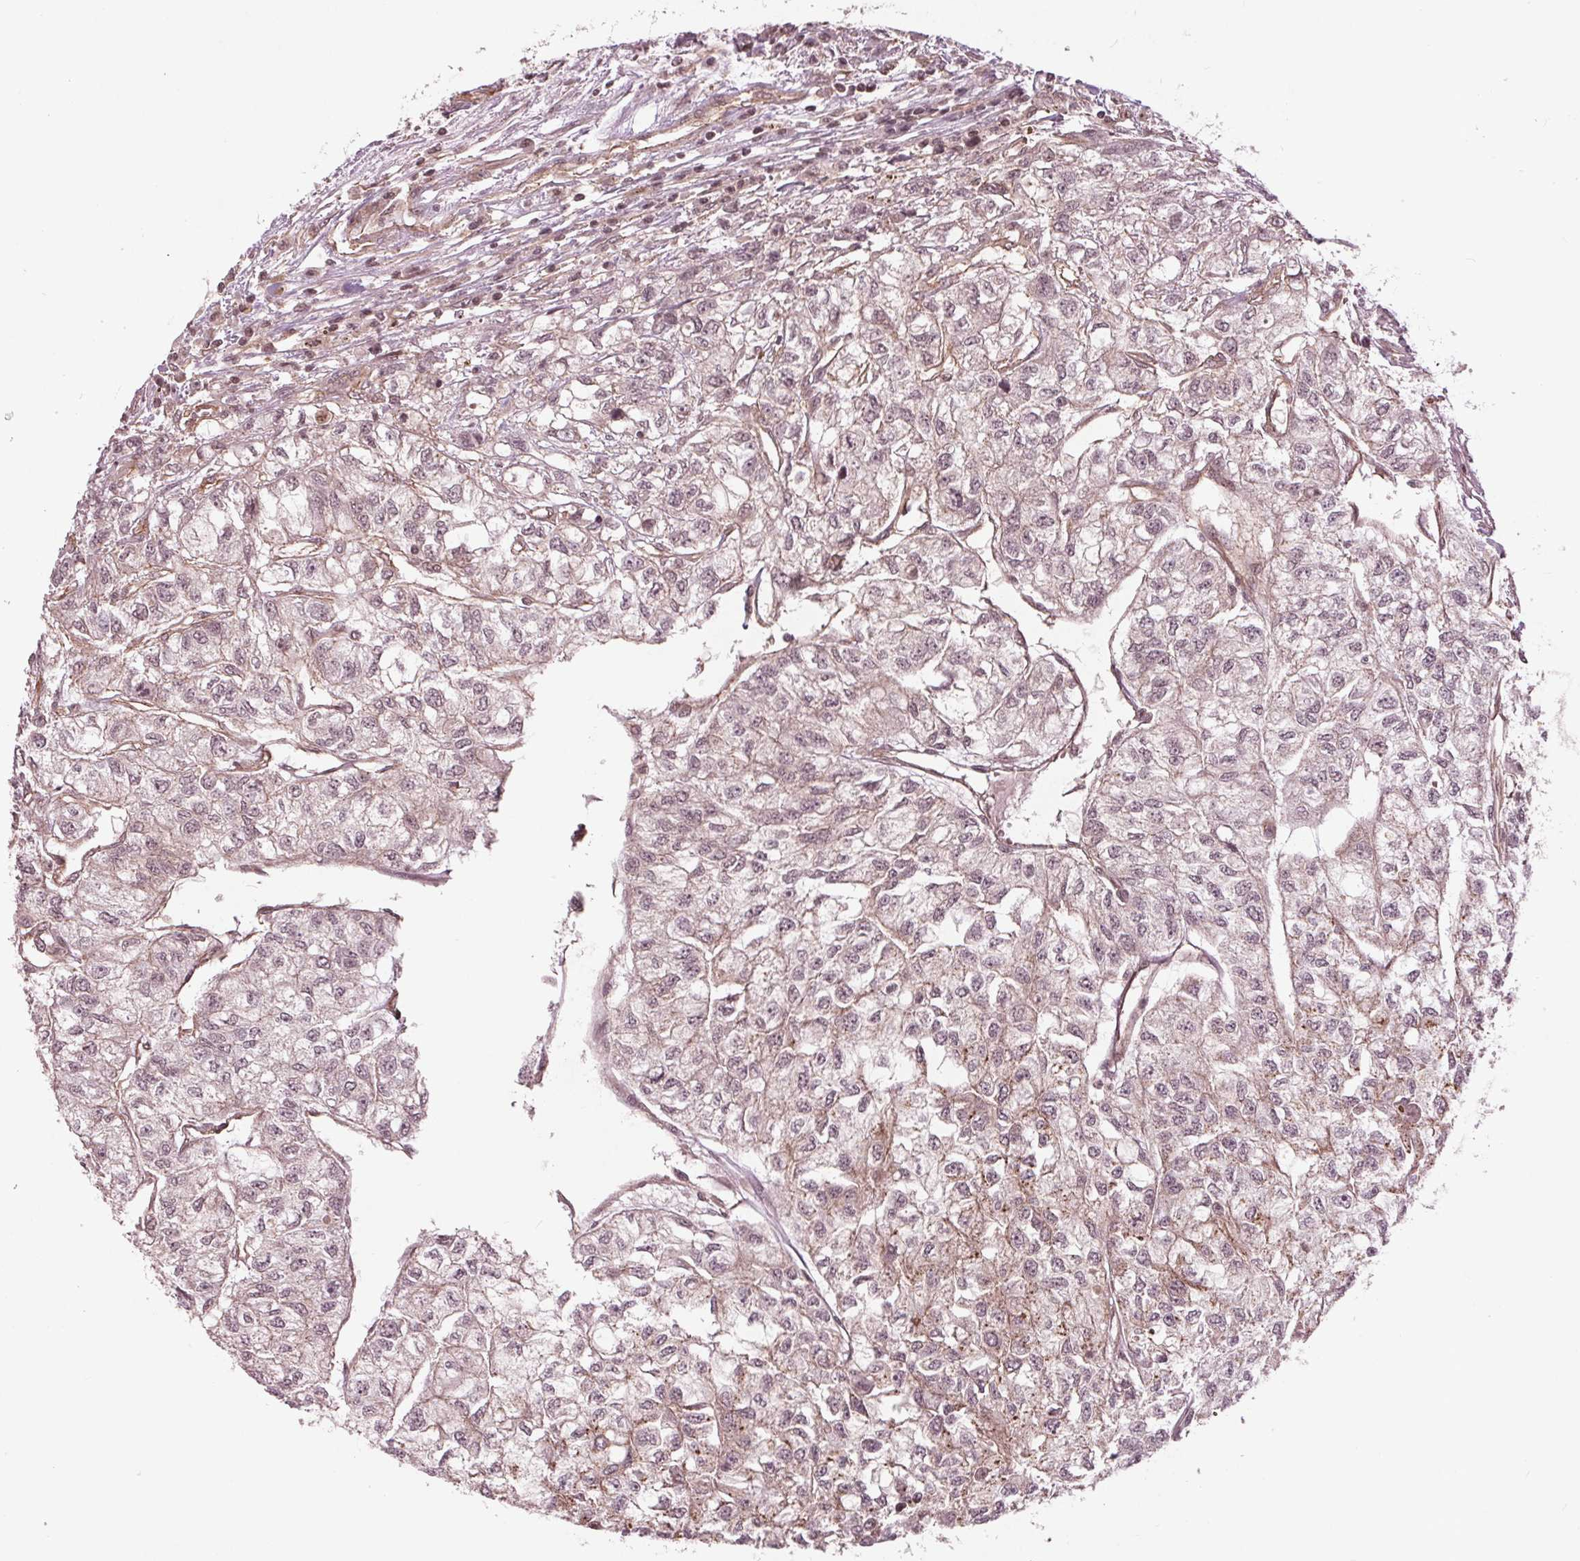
{"staining": {"intensity": "negative", "quantity": "none", "location": "none"}, "tissue": "renal cancer", "cell_type": "Tumor cells", "image_type": "cancer", "snomed": [{"axis": "morphology", "description": "Adenocarcinoma, NOS"}, {"axis": "topography", "description": "Kidney"}], "caption": "A histopathology image of renal cancer stained for a protein shows no brown staining in tumor cells.", "gene": "BTBD1", "patient": {"sex": "male", "age": 56}}